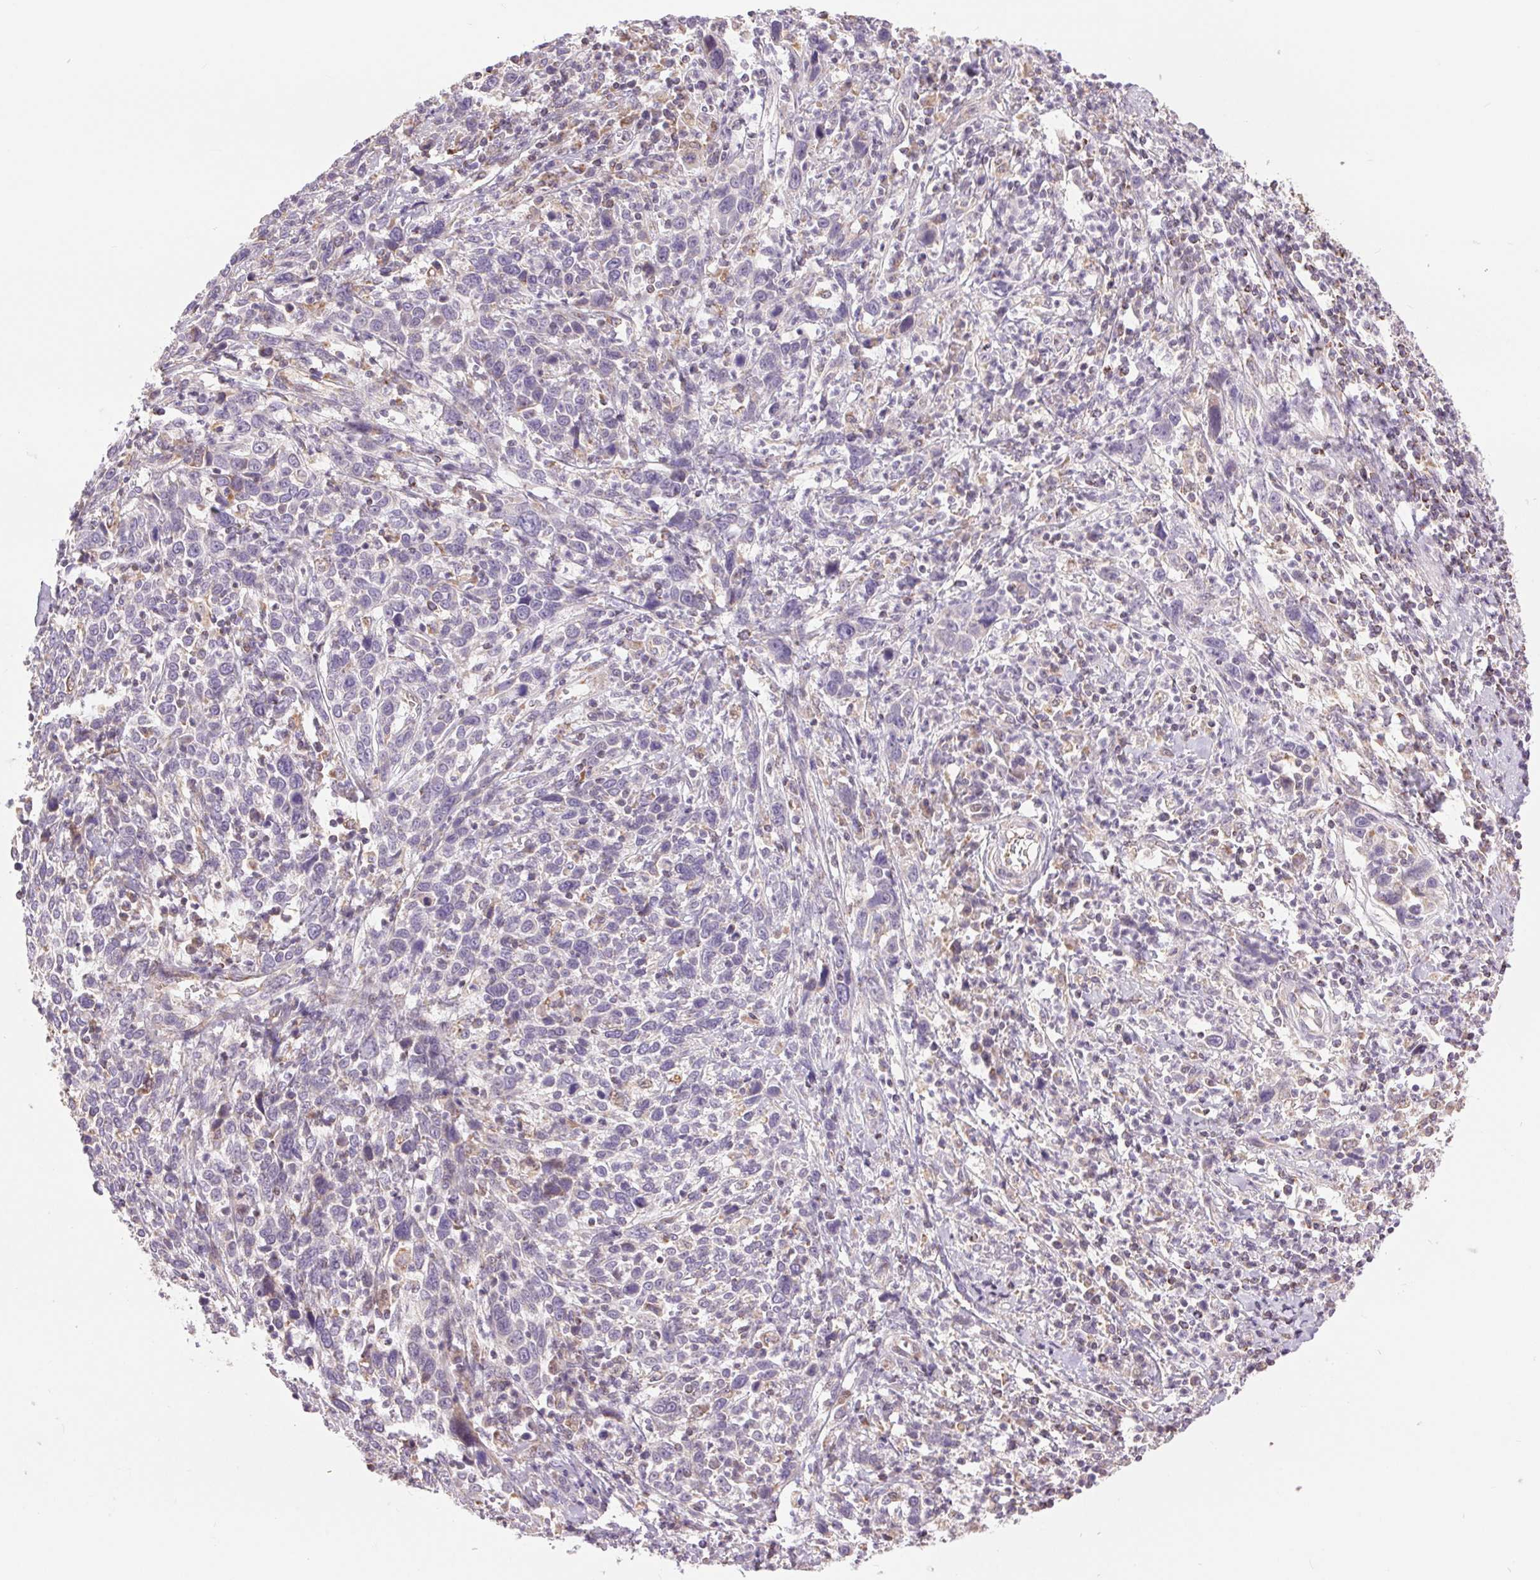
{"staining": {"intensity": "negative", "quantity": "none", "location": "none"}, "tissue": "cervical cancer", "cell_type": "Tumor cells", "image_type": "cancer", "snomed": [{"axis": "morphology", "description": "Squamous cell carcinoma, NOS"}, {"axis": "topography", "description": "Cervix"}], "caption": "DAB (3,3'-diaminobenzidine) immunohistochemical staining of human squamous cell carcinoma (cervical) exhibits no significant staining in tumor cells.", "gene": "DGUOK", "patient": {"sex": "female", "age": 46}}